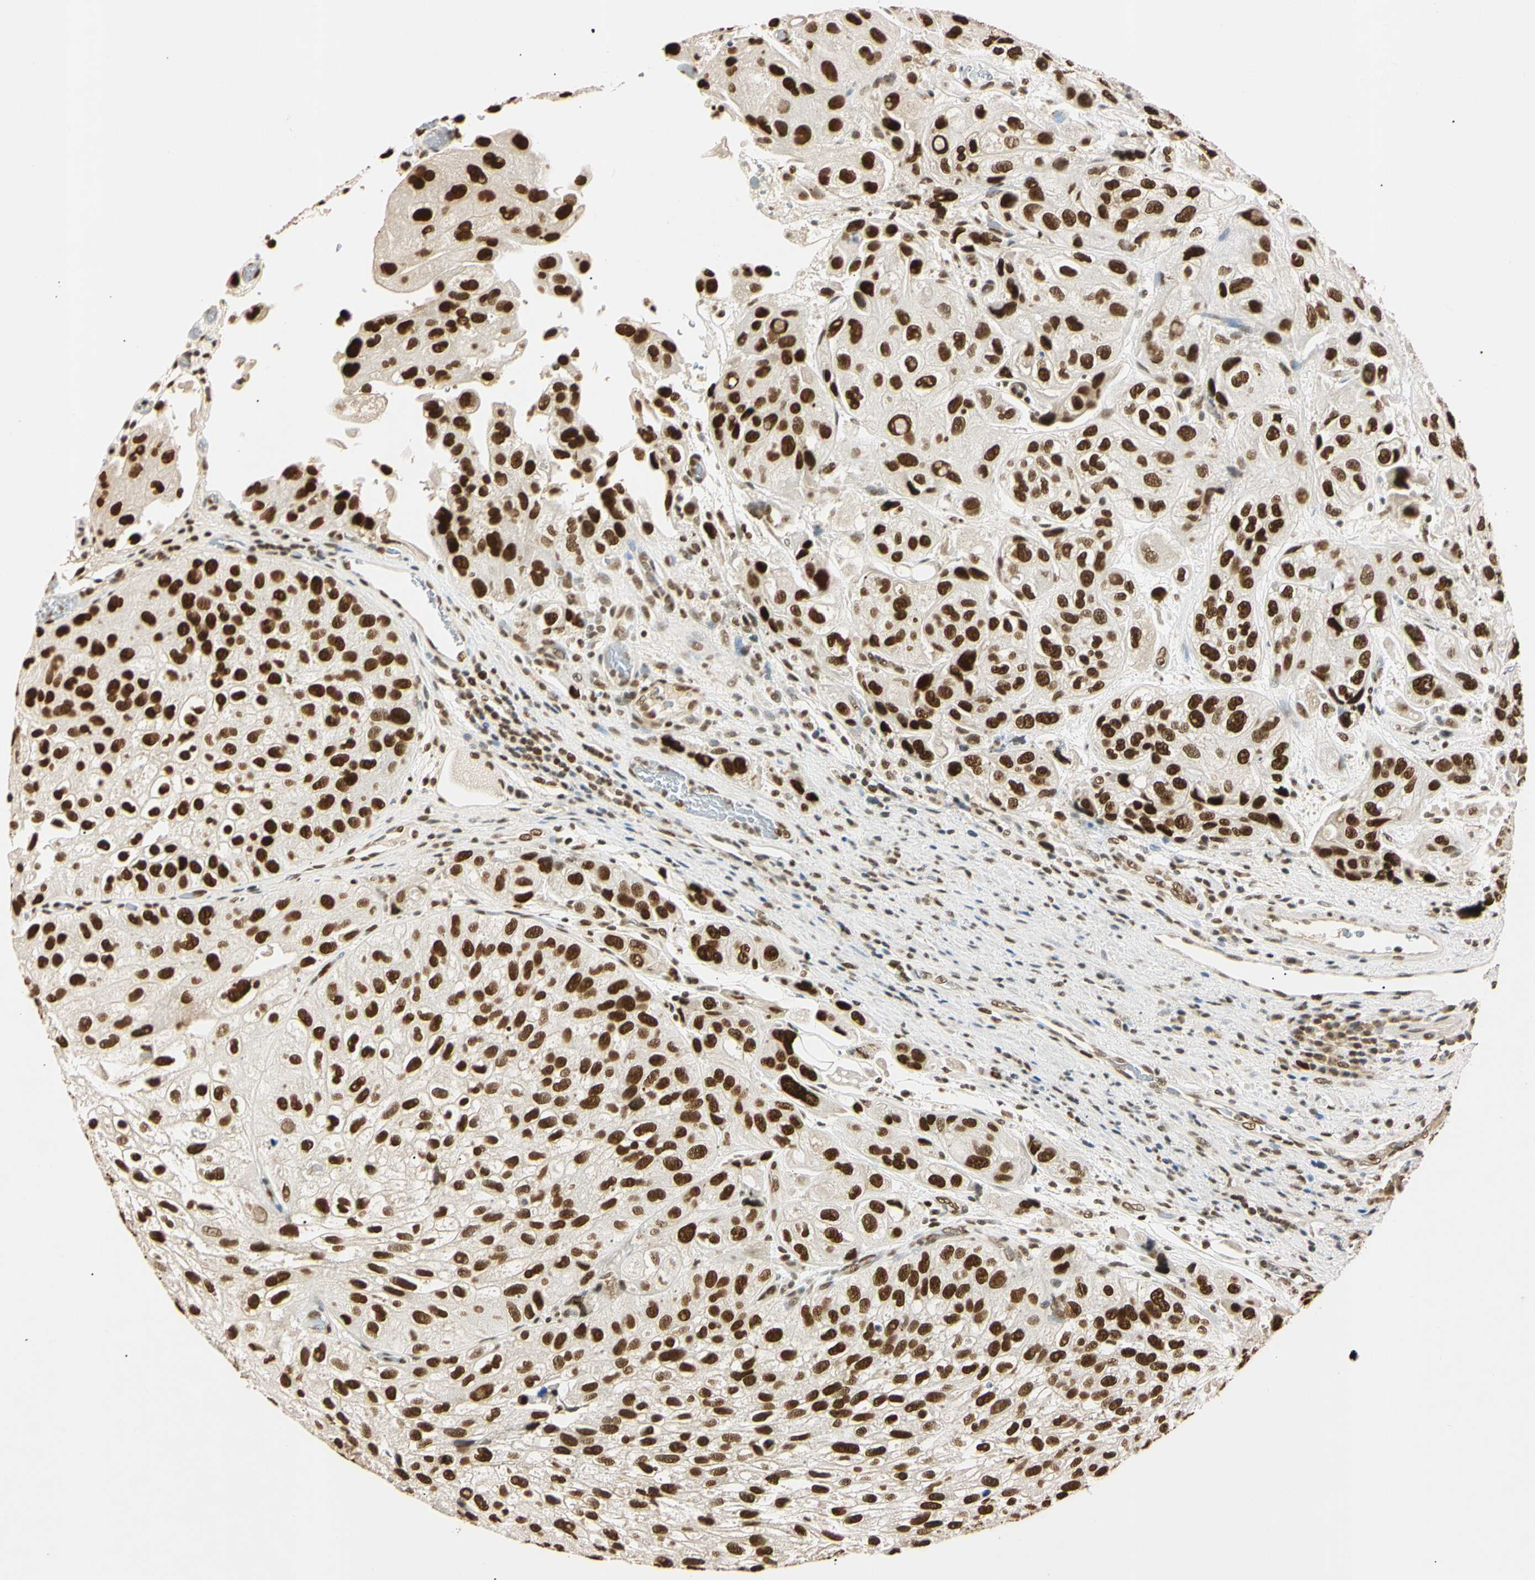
{"staining": {"intensity": "strong", "quantity": ">75%", "location": "nuclear"}, "tissue": "urothelial cancer", "cell_type": "Tumor cells", "image_type": "cancer", "snomed": [{"axis": "morphology", "description": "Urothelial carcinoma, High grade"}, {"axis": "topography", "description": "Urinary bladder"}], "caption": "Protein staining of urothelial carcinoma (high-grade) tissue demonstrates strong nuclear staining in about >75% of tumor cells.", "gene": "SMARCA5", "patient": {"sex": "female", "age": 64}}